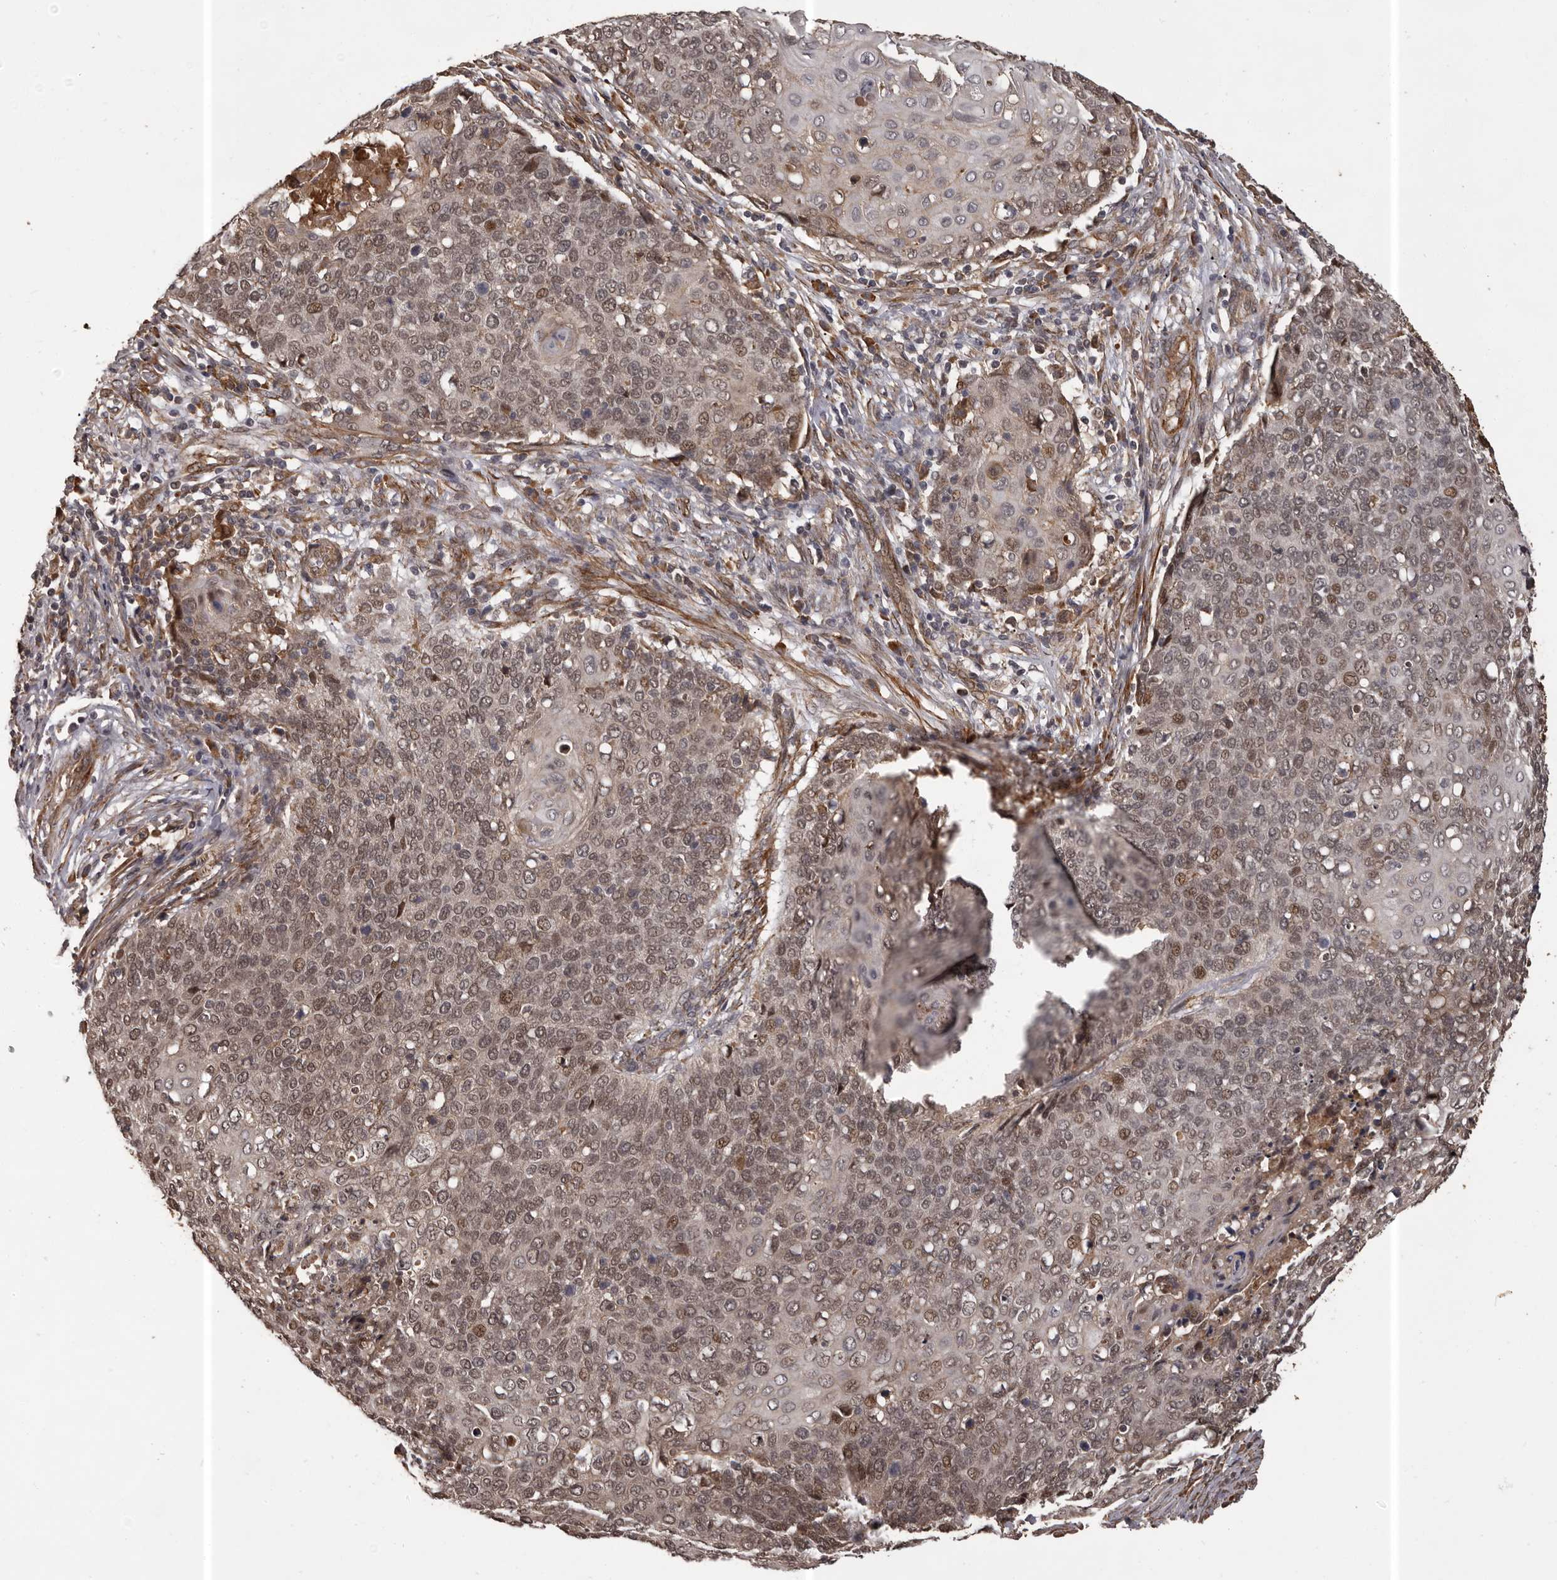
{"staining": {"intensity": "weak", "quantity": ">75%", "location": "nuclear"}, "tissue": "cervical cancer", "cell_type": "Tumor cells", "image_type": "cancer", "snomed": [{"axis": "morphology", "description": "Squamous cell carcinoma, NOS"}, {"axis": "topography", "description": "Cervix"}], "caption": "IHC image of neoplastic tissue: cervical squamous cell carcinoma stained using immunohistochemistry shows low levels of weak protein expression localized specifically in the nuclear of tumor cells, appearing as a nuclear brown color.", "gene": "SLITRK6", "patient": {"sex": "female", "age": 39}}